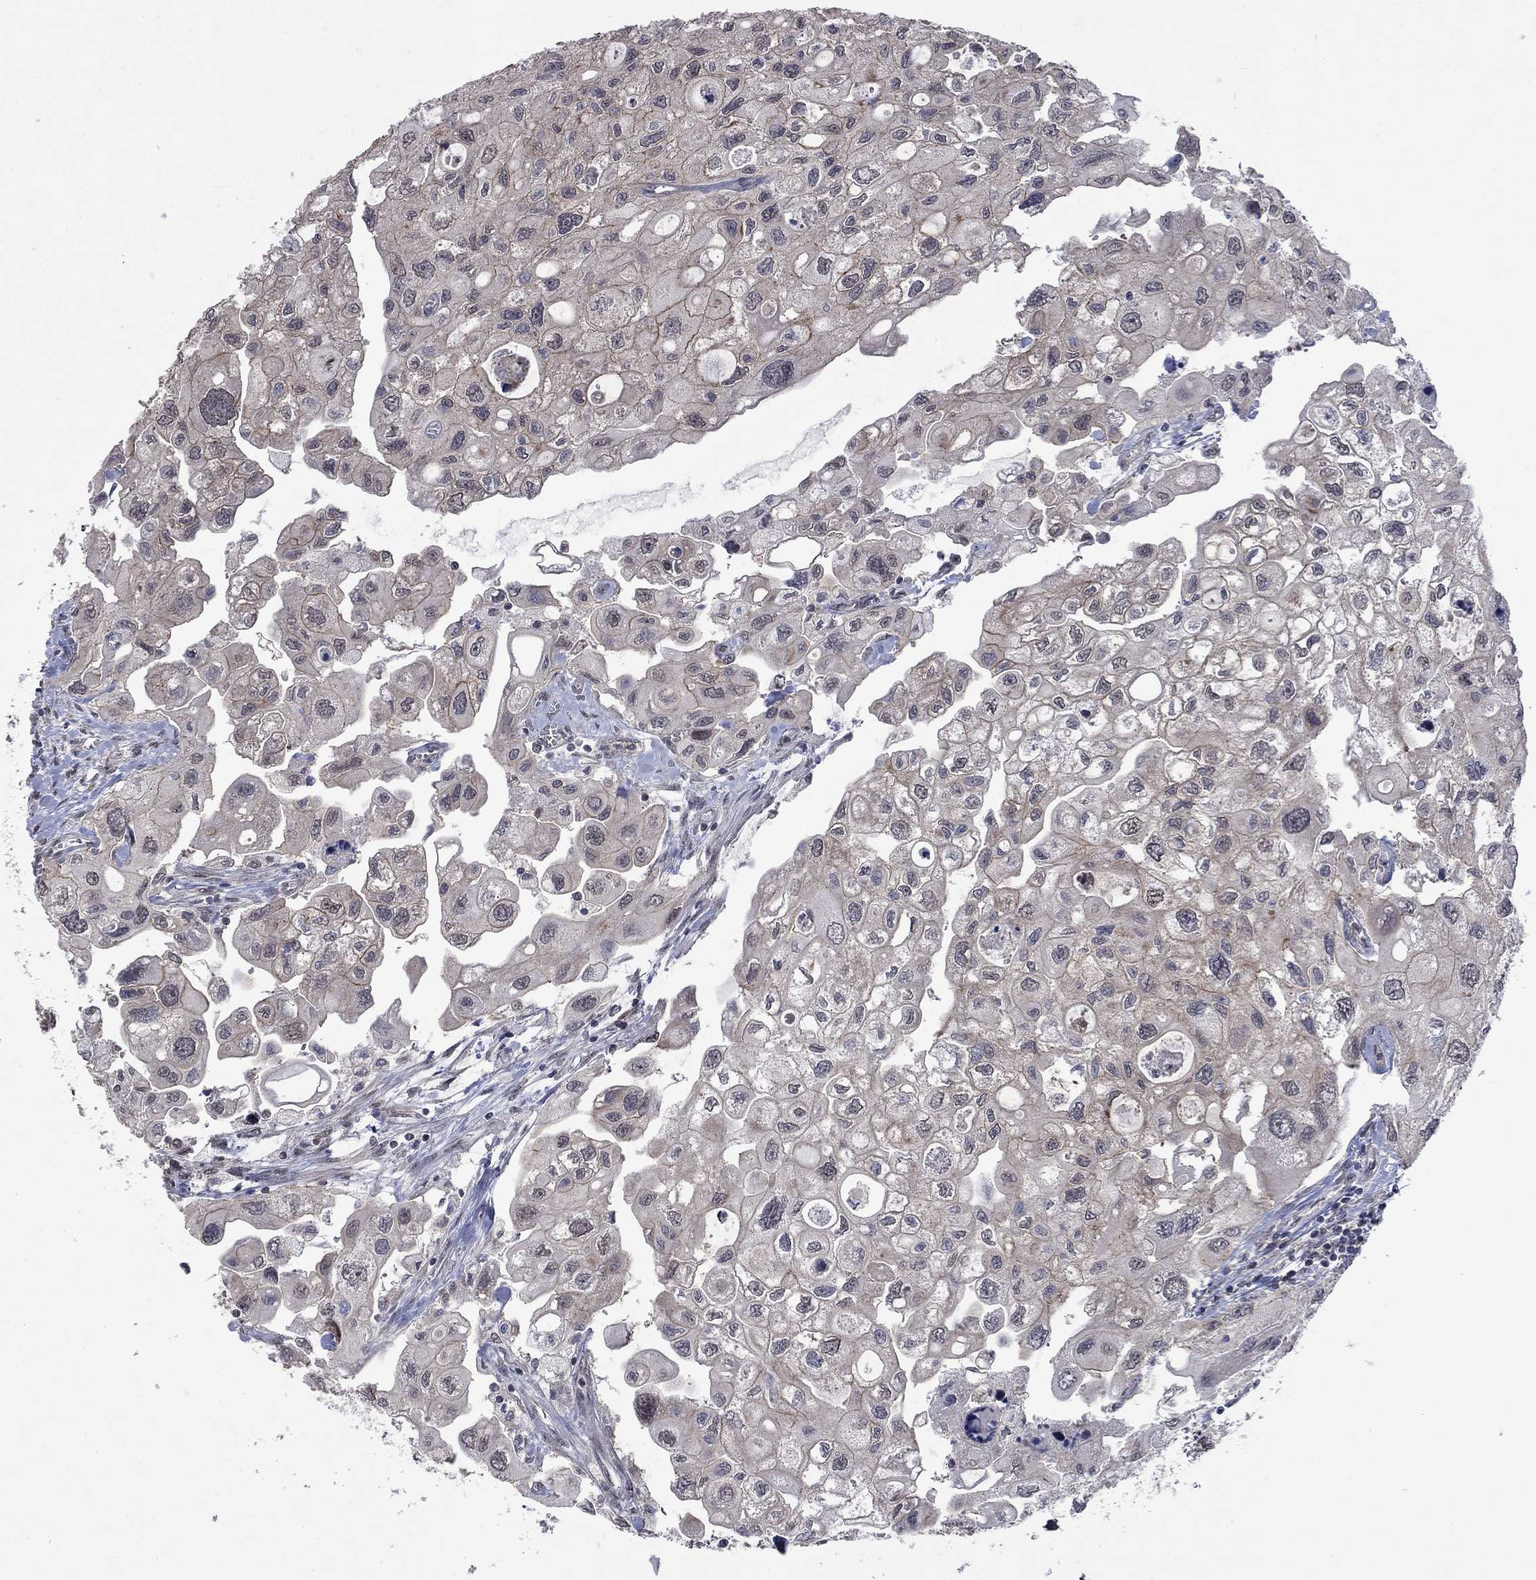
{"staining": {"intensity": "negative", "quantity": "none", "location": "none"}, "tissue": "urothelial cancer", "cell_type": "Tumor cells", "image_type": "cancer", "snomed": [{"axis": "morphology", "description": "Urothelial carcinoma, High grade"}, {"axis": "topography", "description": "Urinary bladder"}], "caption": "IHC of human urothelial cancer exhibits no staining in tumor cells. (Brightfield microscopy of DAB (3,3'-diaminobenzidine) immunohistochemistry (IHC) at high magnification).", "gene": "PPP1R9A", "patient": {"sex": "male", "age": 59}}